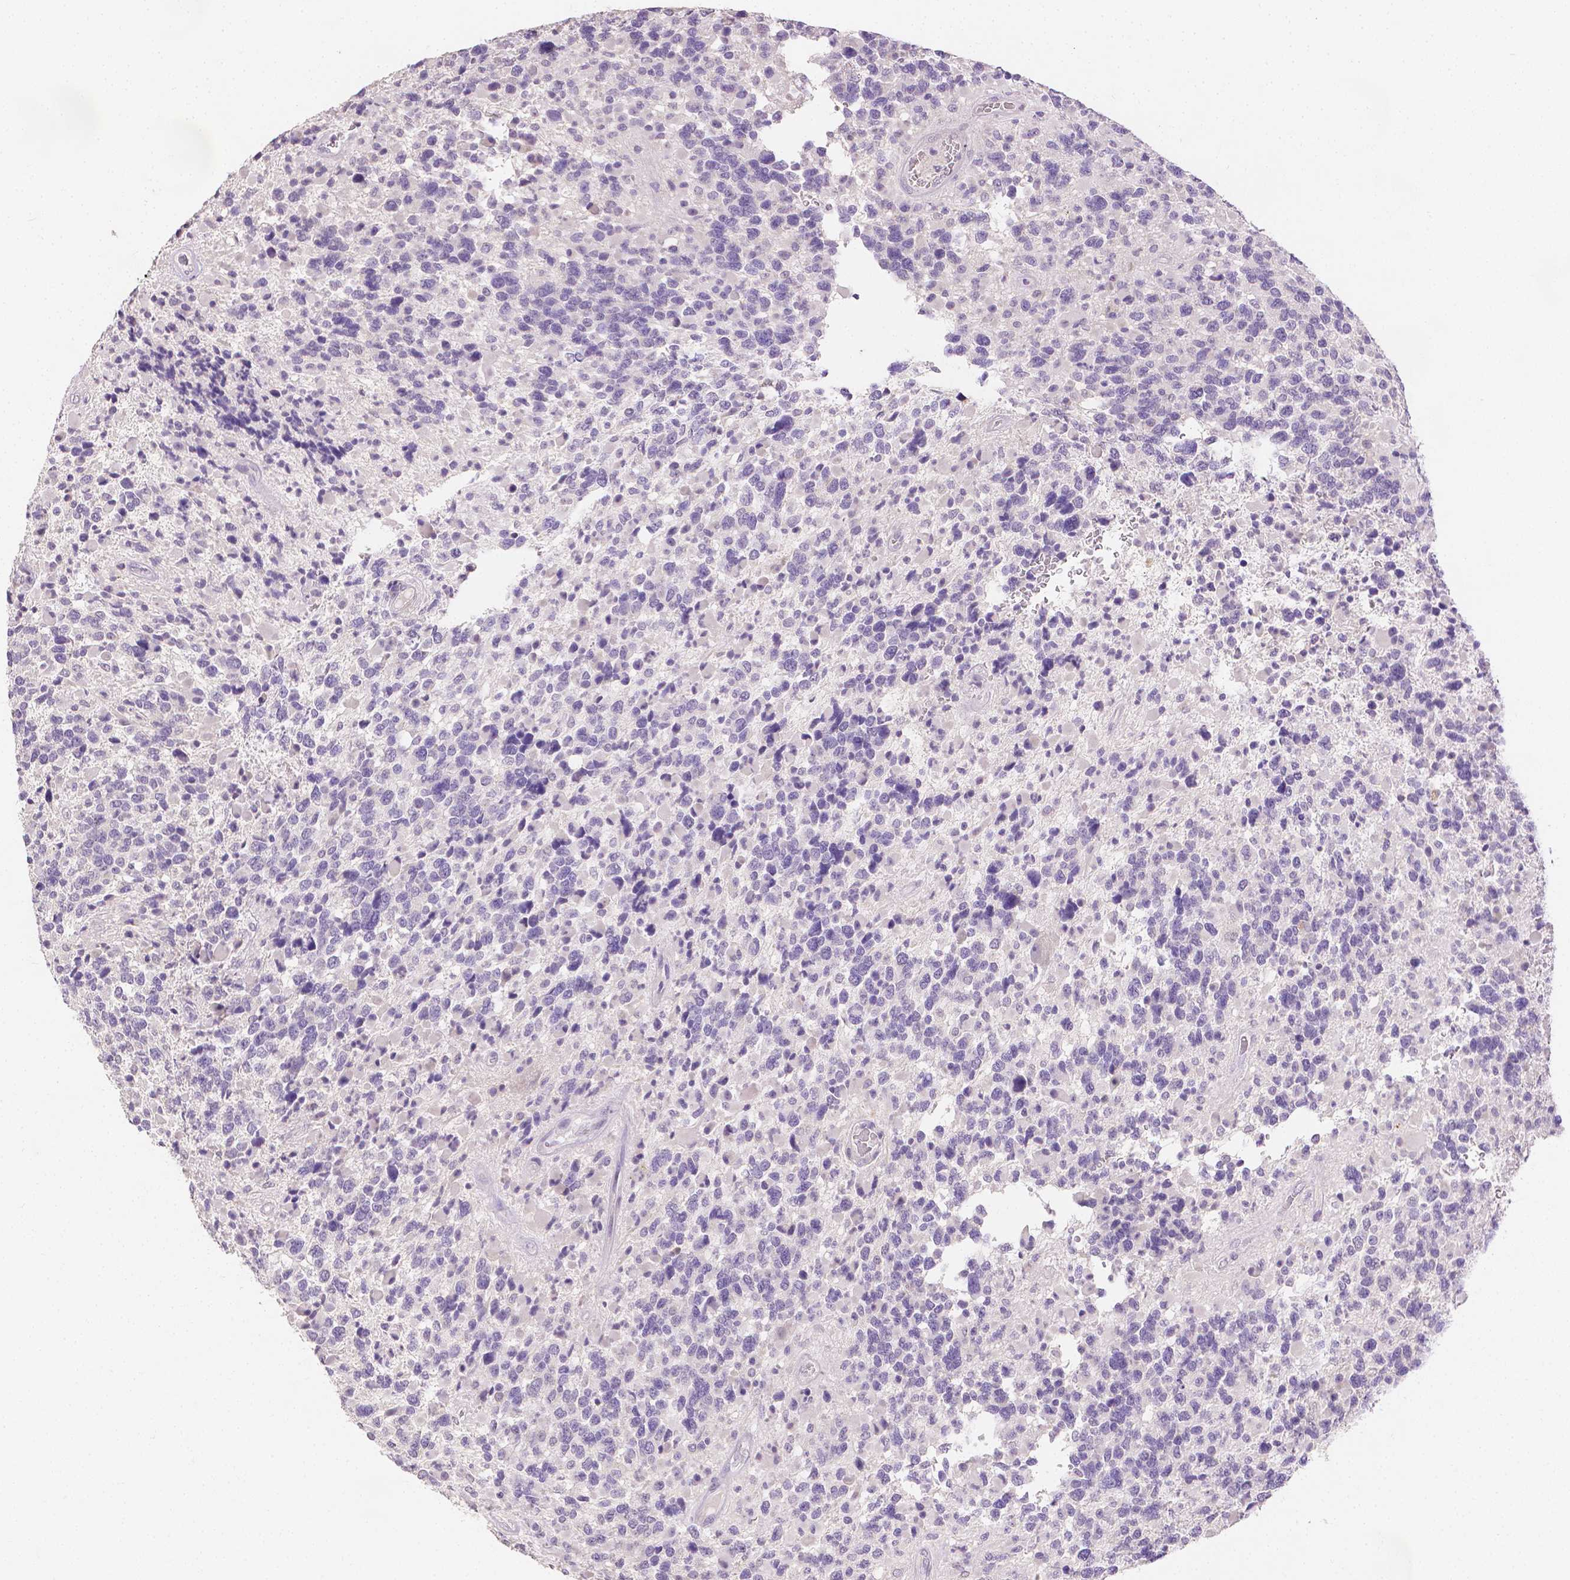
{"staining": {"intensity": "negative", "quantity": "none", "location": "none"}, "tissue": "glioma", "cell_type": "Tumor cells", "image_type": "cancer", "snomed": [{"axis": "morphology", "description": "Glioma, malignant, High grade"}, {"axis": "topography", "description": "Brain"}], "caption": "Malignant high-grade glioma was stained to show a protein in brown. There is no significant staining in tumor cells. Nuclei are stained in blue.", "gene": "TGM1", "patient": {"sex": "female", "age": 40}}